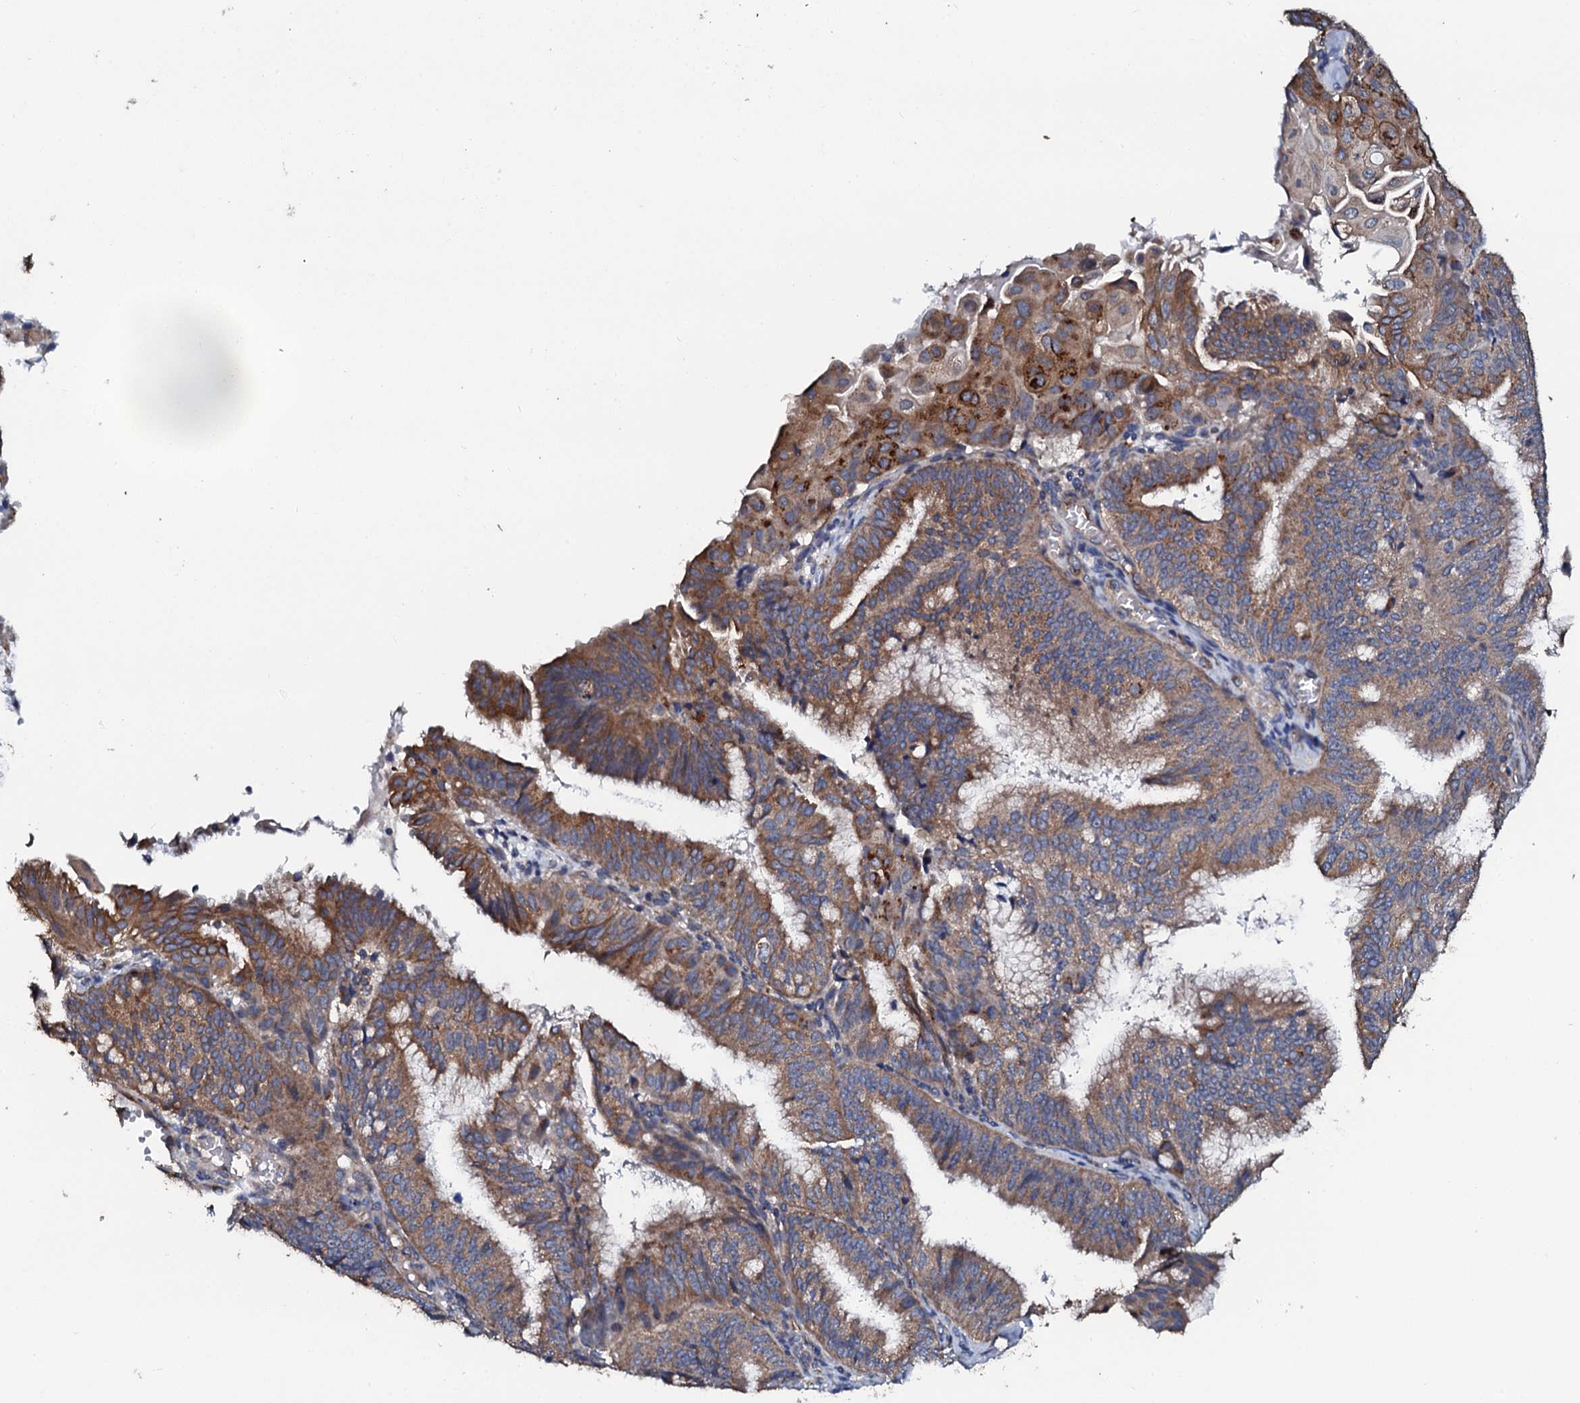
{"staining": {"intensity": "moderate", "quantity": "25%-75%", "location": "cytoplasmic/membranous"}, "tissue": "endometrial cancer", "cell_type": "Tumor cells", "image_type": "cancer", "snomed": [{"axis": "morphology", "description": "Adenocarcinoma, NOS"}, {"axis": "topography", "description": "Endometrium"}], "caption": "Moderate cytoplasmic/membranous expression is identified in about 25%-75% of tumor cells in endometrial cancer (adenocarcinoma). Ihc stains the protein in brown and the nuclei are stained blue.", "gene": "GLCE", "patient": {"sex": "female", "age": 49}}